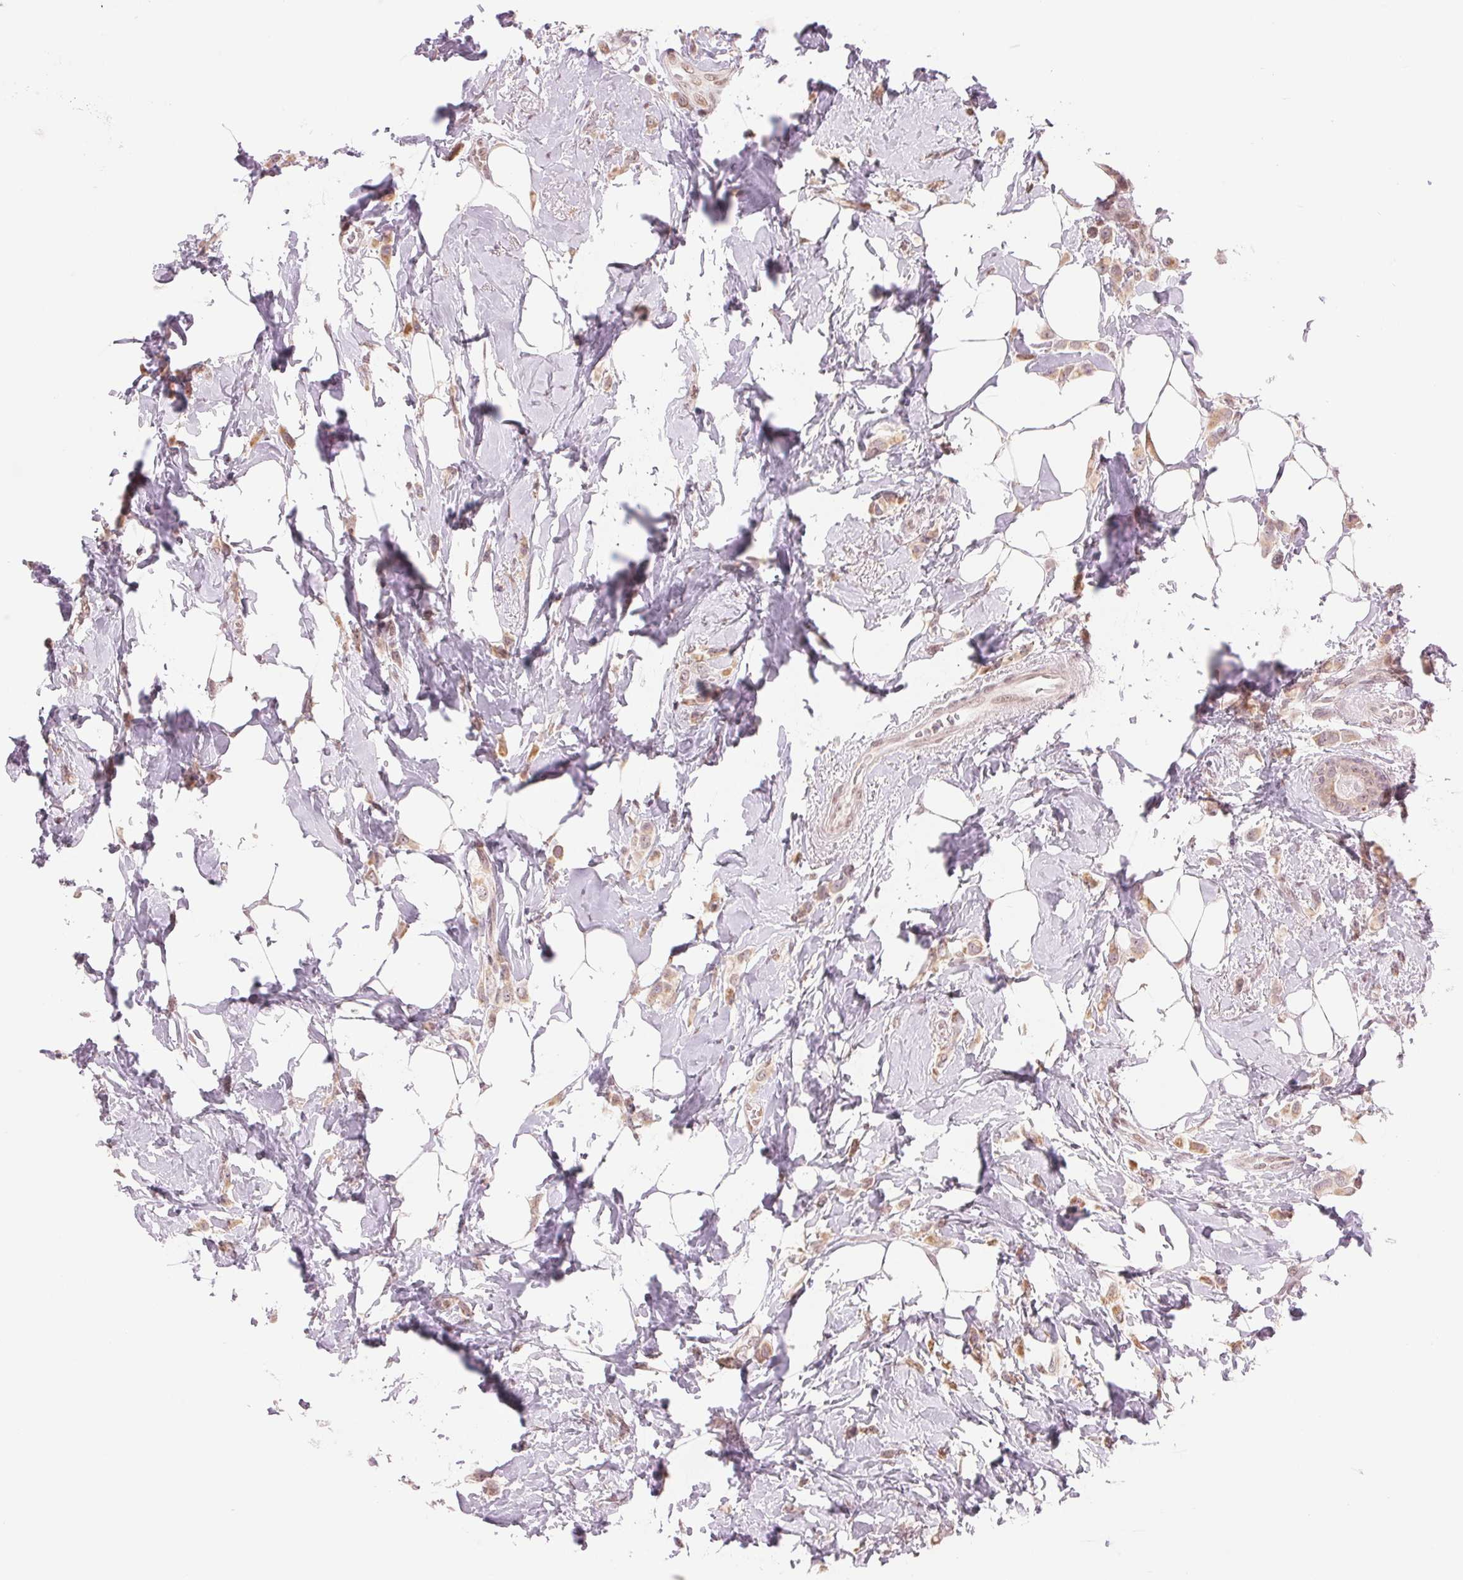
{"staining": {"intensity": "weak", "quantity": ">75%", "location": "cytoplasmic/membranous"}, "tissue": "breast cancer", "cell_type": "Tumor cells", "image_type": "cancer", "snomed": [{"axis": "morphology", "description": "Lobular carcinoma"}, {"axis": "topography", "description": "Breast"}], "caption": "Breast cancer was stained to show a protein in brown. There is low levels of weak cytoplasmic/membranous expression in approximately >75% of tumor cells.", "gene": "ARHGAP32", "patient": {"sex": "female", "age": 66}}